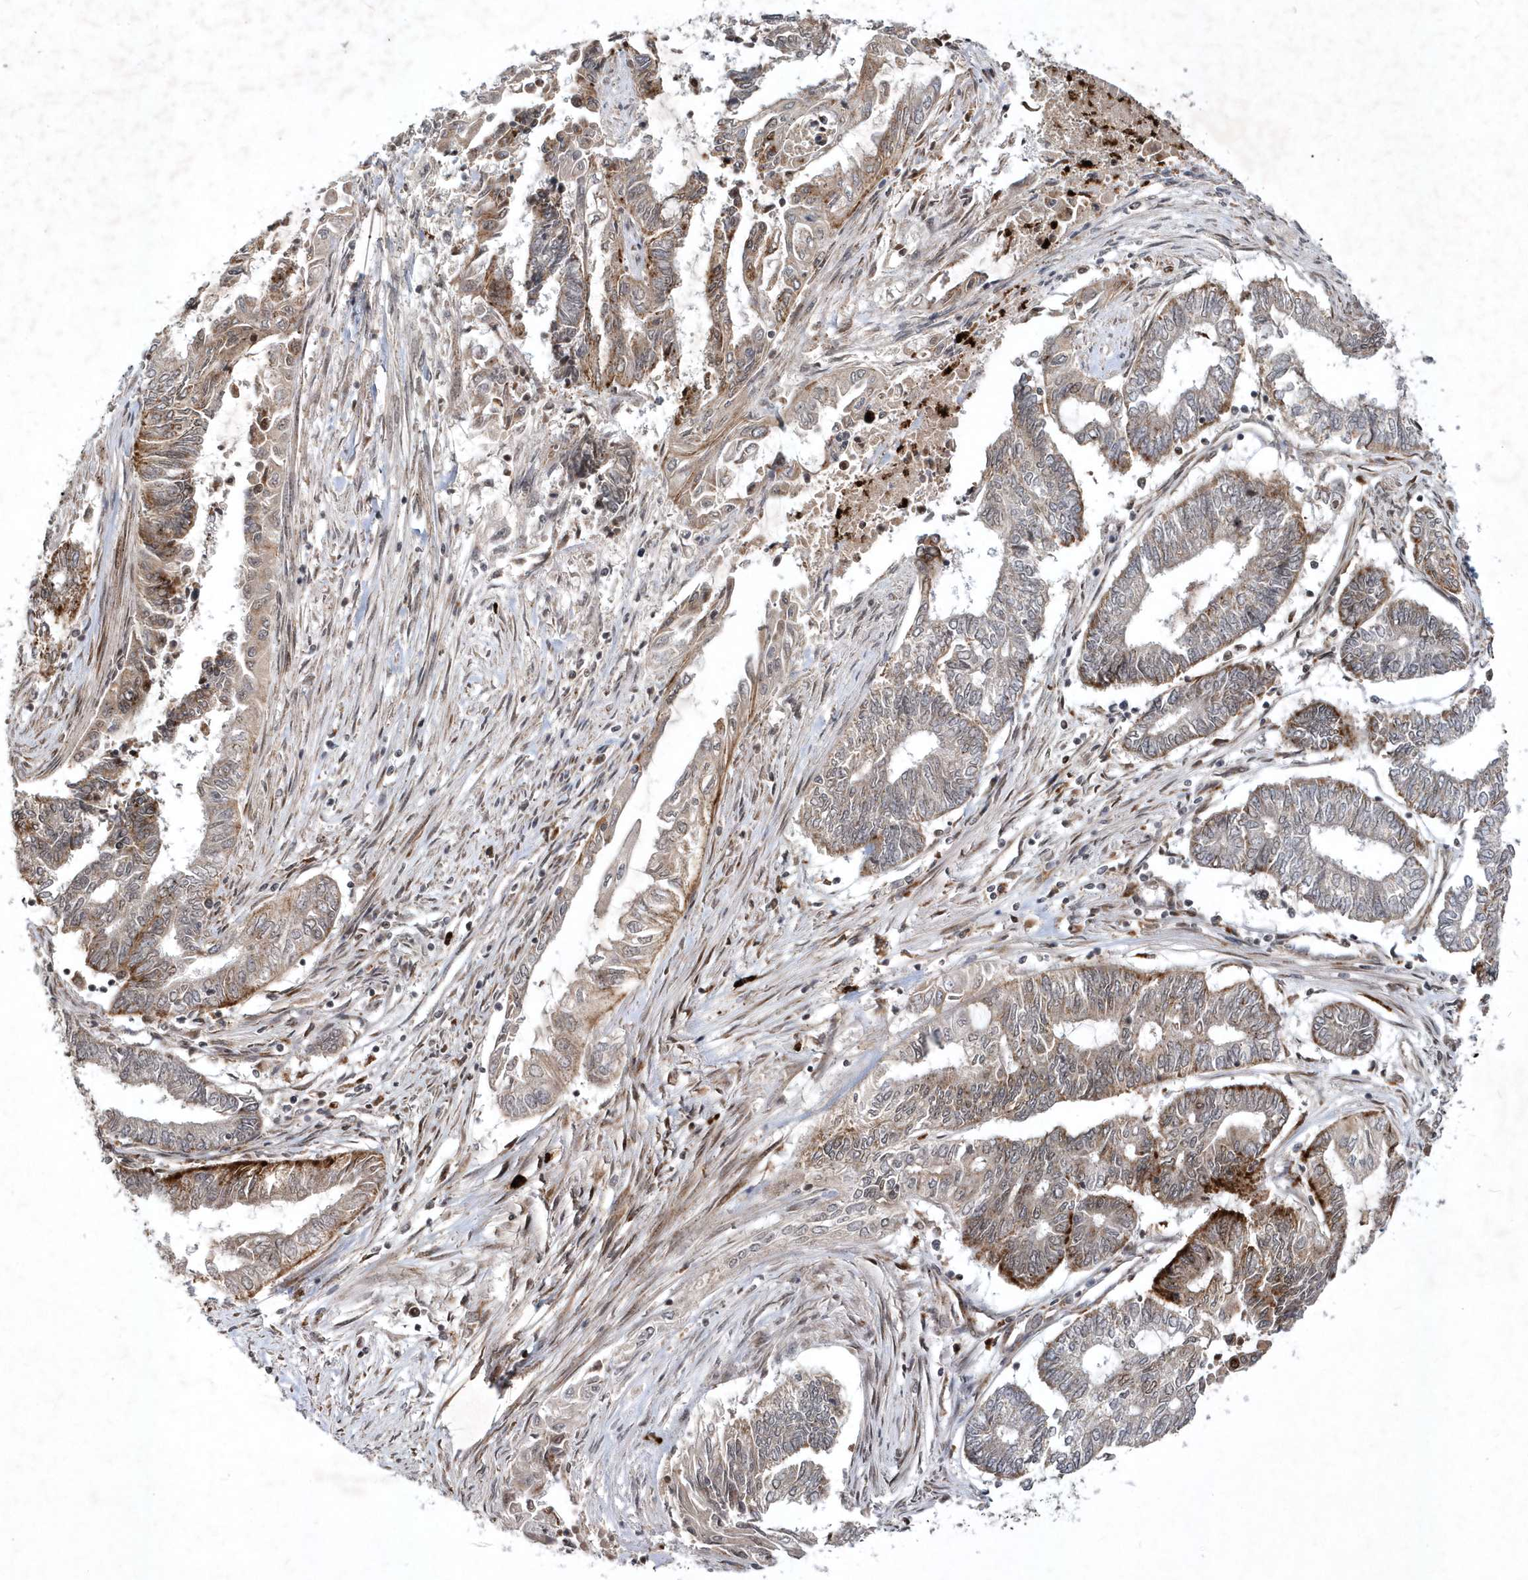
{"staining": {"intensity": "strong", "quantity": "<25%", "location": "cytoplasmic/membranous"}, "tissue": "endometrial cancer", "cell_type": "Tumor cells", "image_type": "cancer", "snomed": [{"axis": "morphology", "description": "Adenocarcinoma, NOS"}, {"axis": "topography", "description": "Uterus"}, {"axis": "topography", "description": "Endometrium"}], "caption": "Immunohistochemistry staining of adenocarcinoma (endometrial), which exhibits medium levels of strong cytoplasmic/membranous positivity in about <25% of tumor cells indicating strong cytoplasmic/membranous protein staining. The staining was performed using DAB (brown) for protein detection and nuclei were counterstained in hematoxylin (blue).", "gene": "SOWAHB", "patient": {"sex": "female", "age": 70}}